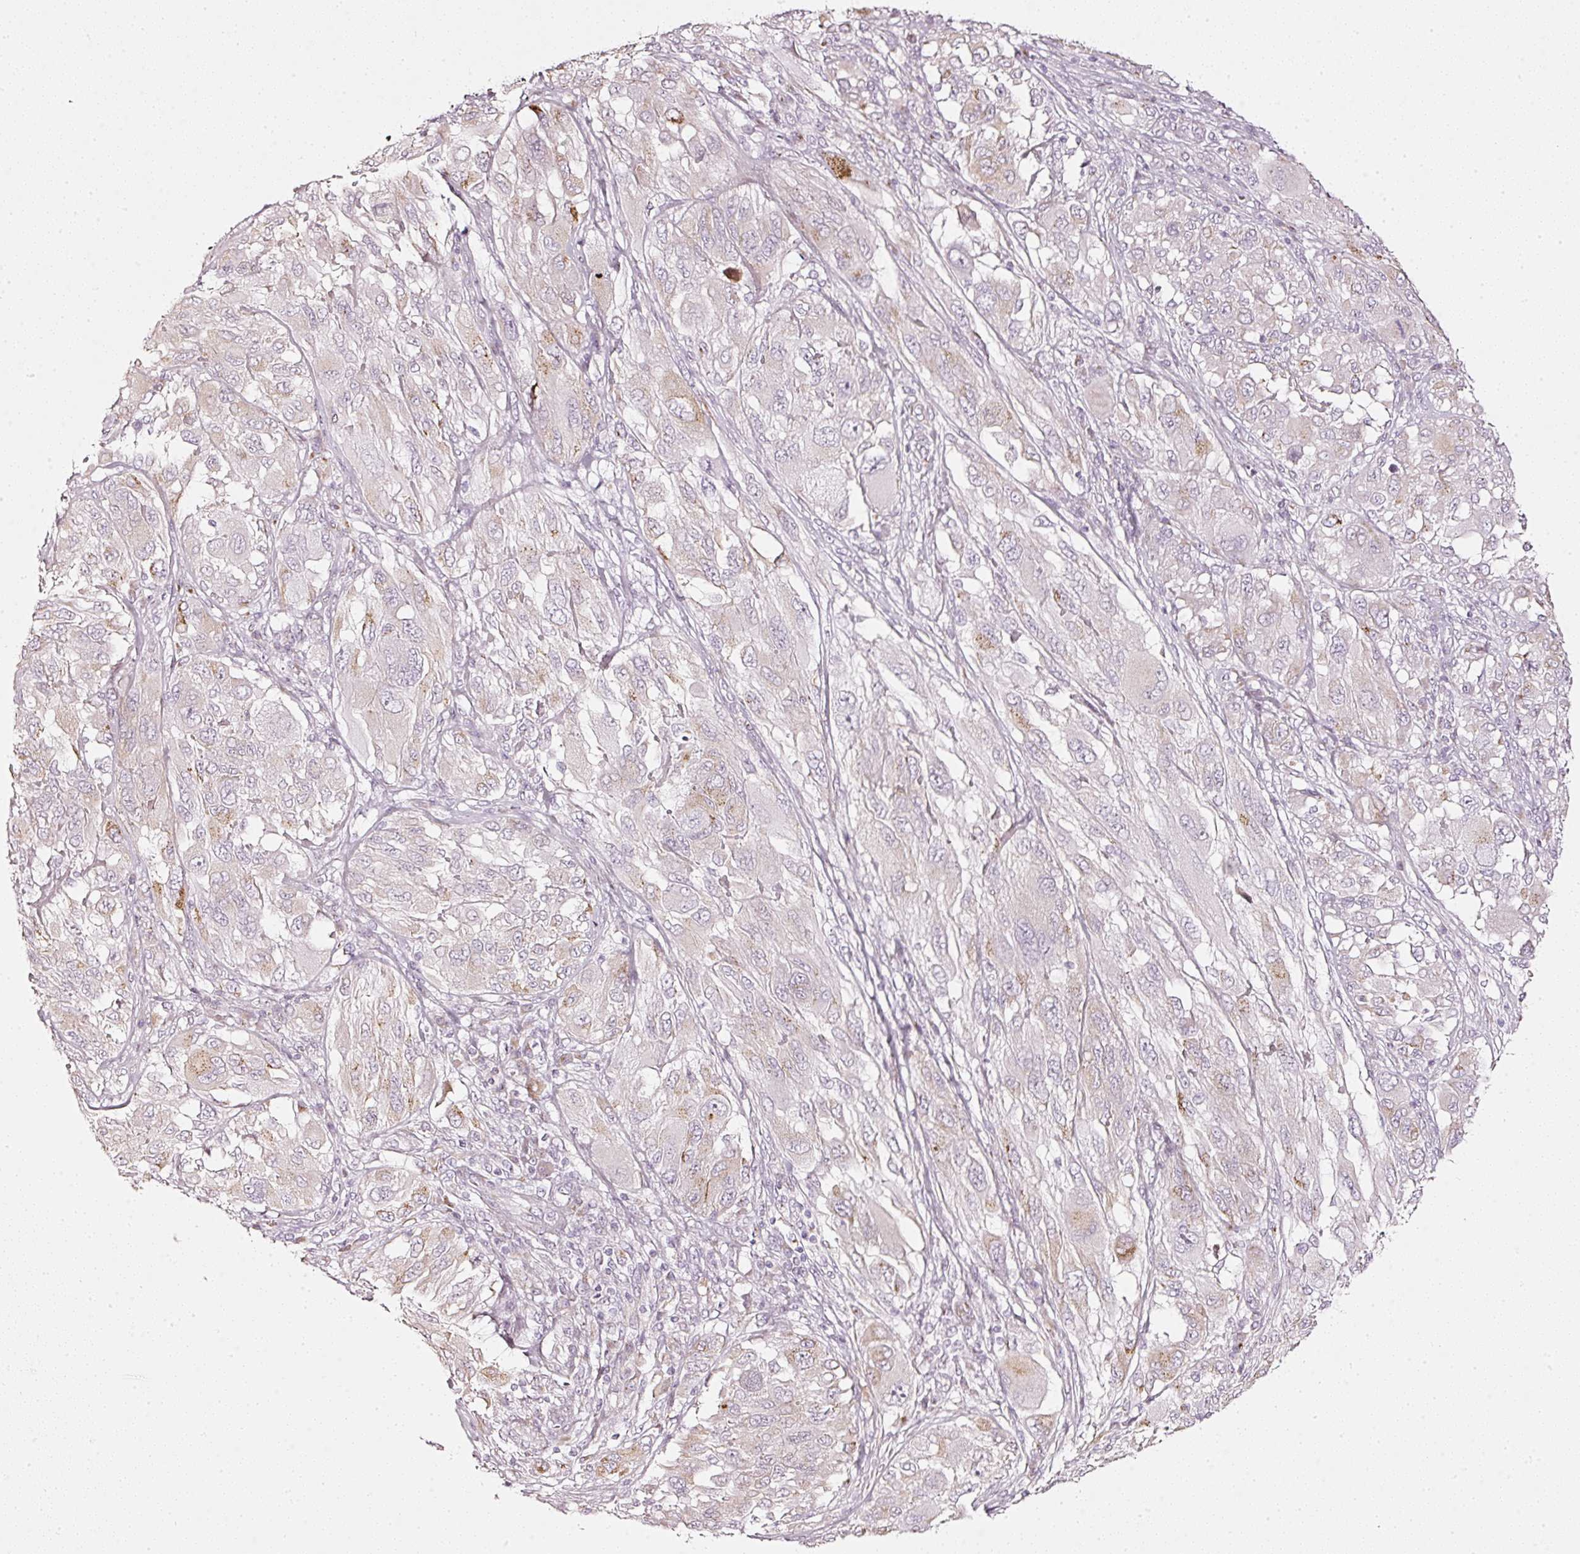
{"staining": {"intensity": "weak", "quantity": "<25%", "location": "cytoplasmic/membranous"}, "tissue": "melanoma", "cell_type": "Tumor cells", "image_type": "cancer", "snomed": [{"axis": "morphology", "description": "Malignant melanoma, NOS"}, {"axis": "topography", "description": "Skin"}], "caption": "Immunohistochemical staining of malignant melanoma exhibits no significant positivity in tumor cells.", "gene": "SDF4", "patient": {"sex": "female", "age": 91}}